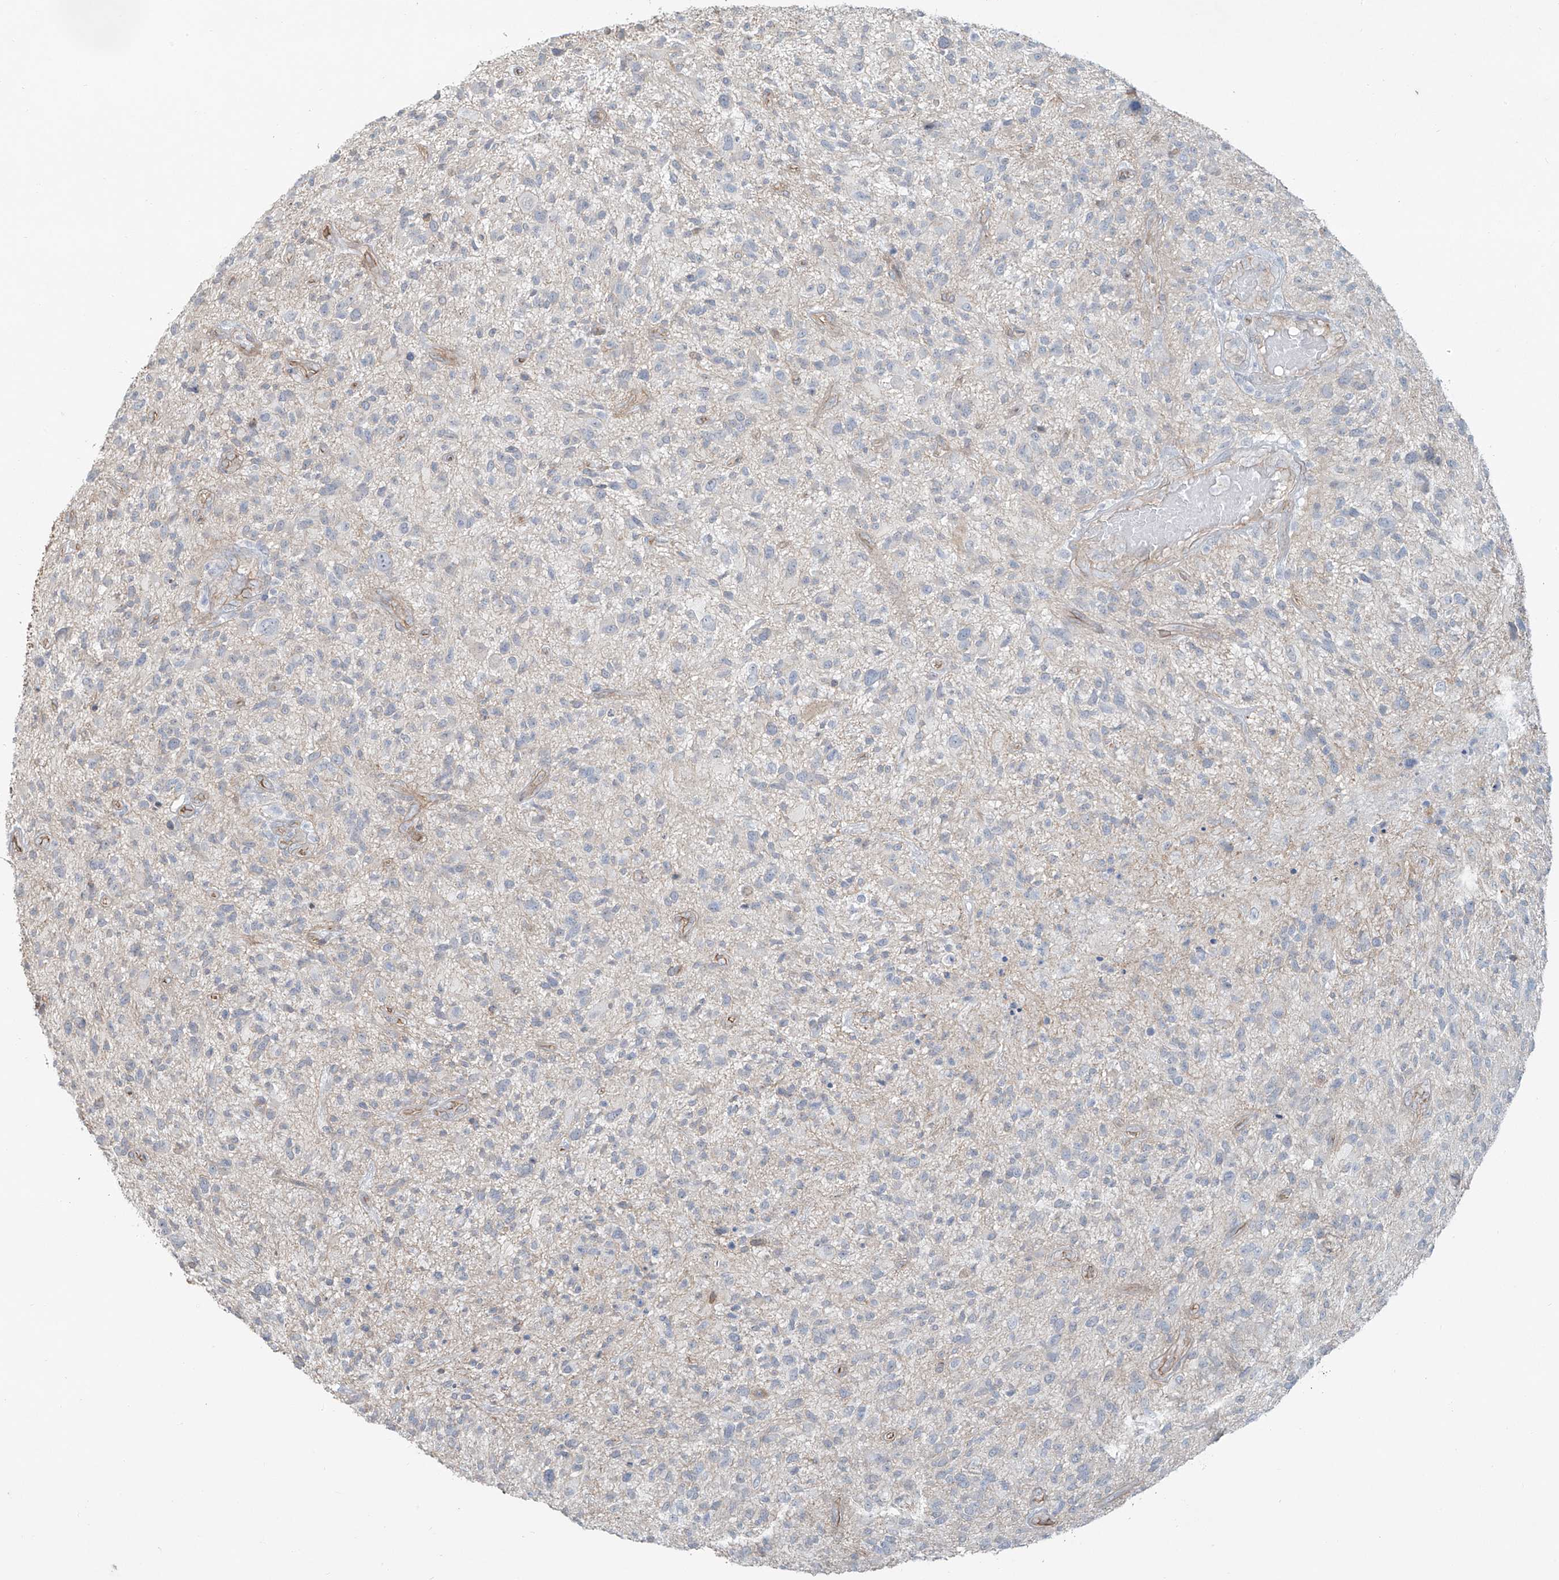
{"staining": {"intensity": "negative", "quantity": "none", "location": "none"}, "tissue": "glioma", "cell_type": "Tumor cells", "image_type": "cancer", "snomed": [{"axis": "morphology", "description": "Glioma, malignant, High grade"}, {"axis": "topography", "description": "Brain"}], "caption": "A micrograph of glioma stained for a protein reveals no brown staining in tumor cells. (Immunohistochemistry, brightfield microscopy, high magnification).", "gene": "TUBE1", "patient": {"sex": "male", "age": 47}}